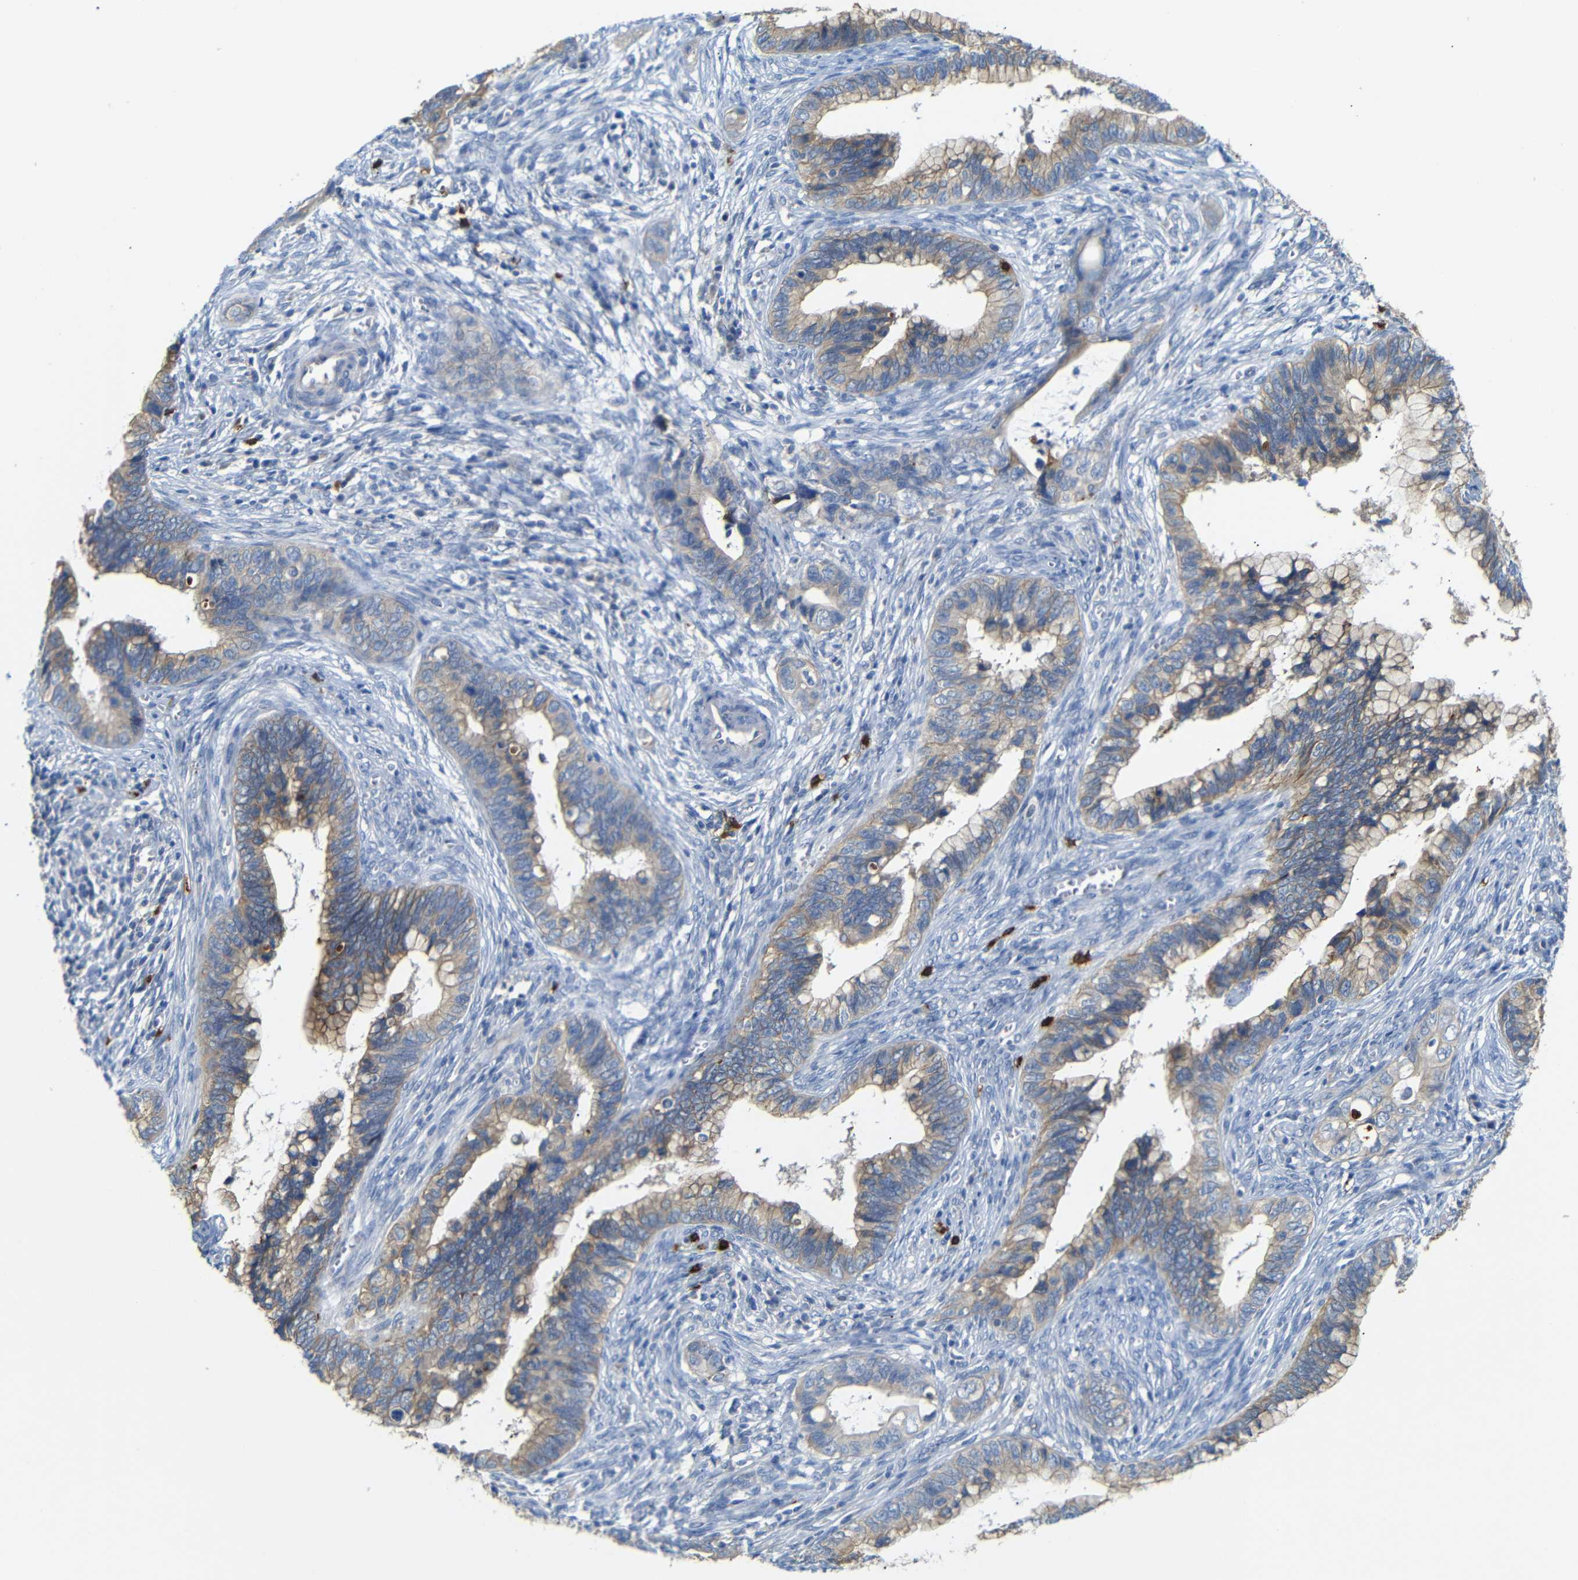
{"staining": {"intensity": "moderate", "quantity": ">75%", "location": "cytoplasmic/membranous"}, "tissue": "cervical cancer", "cell_type": "Tumor cells", "image_type": "cancer", "snomed": [{"axis": "morphology", "description": "Adenocarcinoma, NOS"}, {"axis": "topography", "description": "Cervix"}], "caption": "Cervical cancer stained with DAB (3,3'-diaminobenzidine) immunohistochemistry reveals medium levels of moderate cytoplasmic/membranous expression in about >75% of tumor cells.", "gene": "ALOX15", "patient": {"sex": "female", "age": 44}}